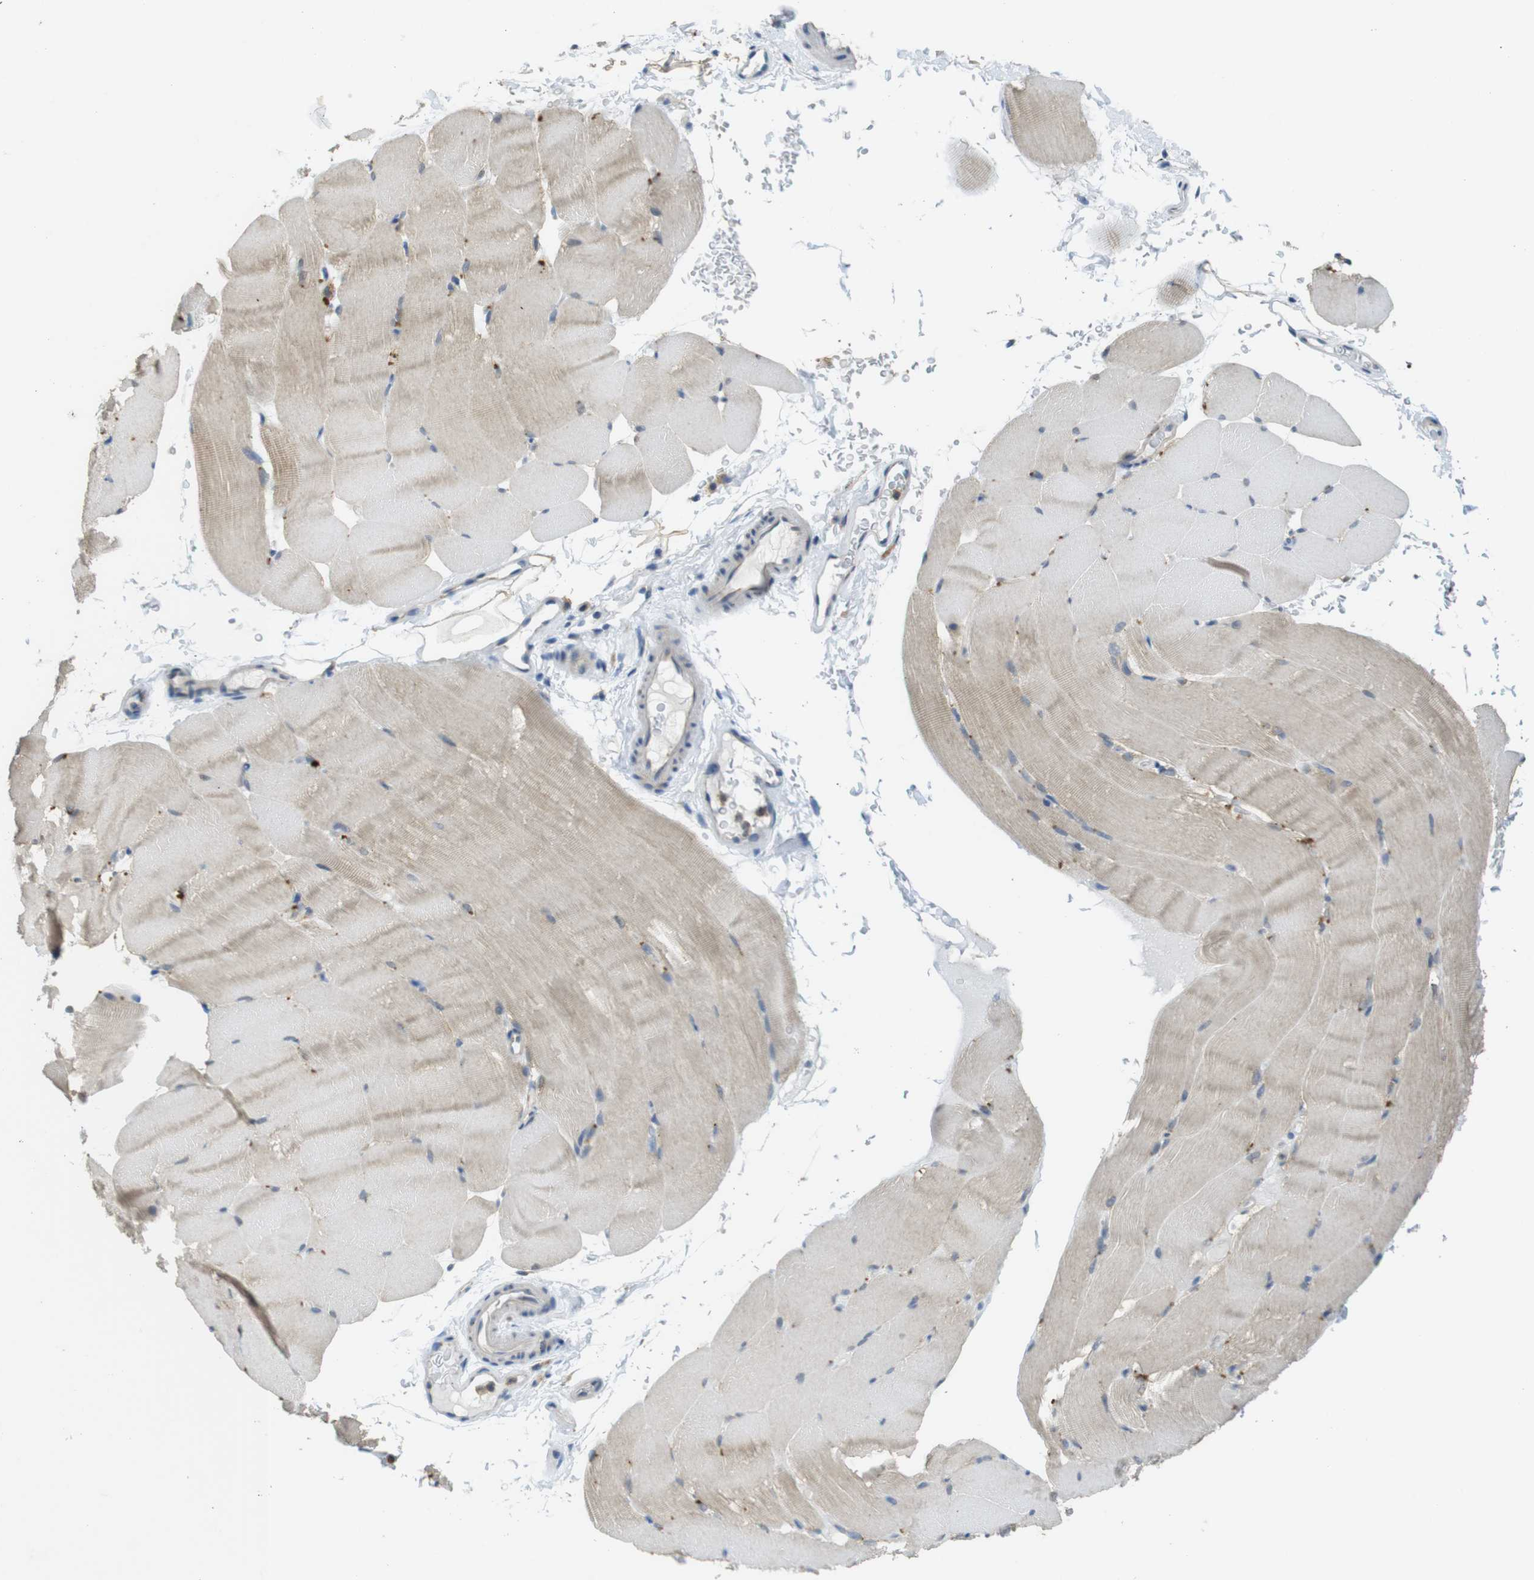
{"staining": {"intensity": "weak", "quantity": "25%-75%", "location": "cytoplasmic/membranous"}, "tissue": "skeletal muscle", "cell_type": "Myocytes", "image_type": "normal", "snomed": [{"axis": "morphology", "description": "Normal tissue, NOS"}, {"axis": "topography", "description": "Skeletal muscle"}, {"axis": "topography", "description": "Parathyroid gland"}], "caption": "Weak cytoplasmic/membranous expression is present in approximately 25%-75% of myocytes in unremarkable skeletal muscle.", "gene": "BRI3BP", "patient": {"sex": "female", "age": 37}}